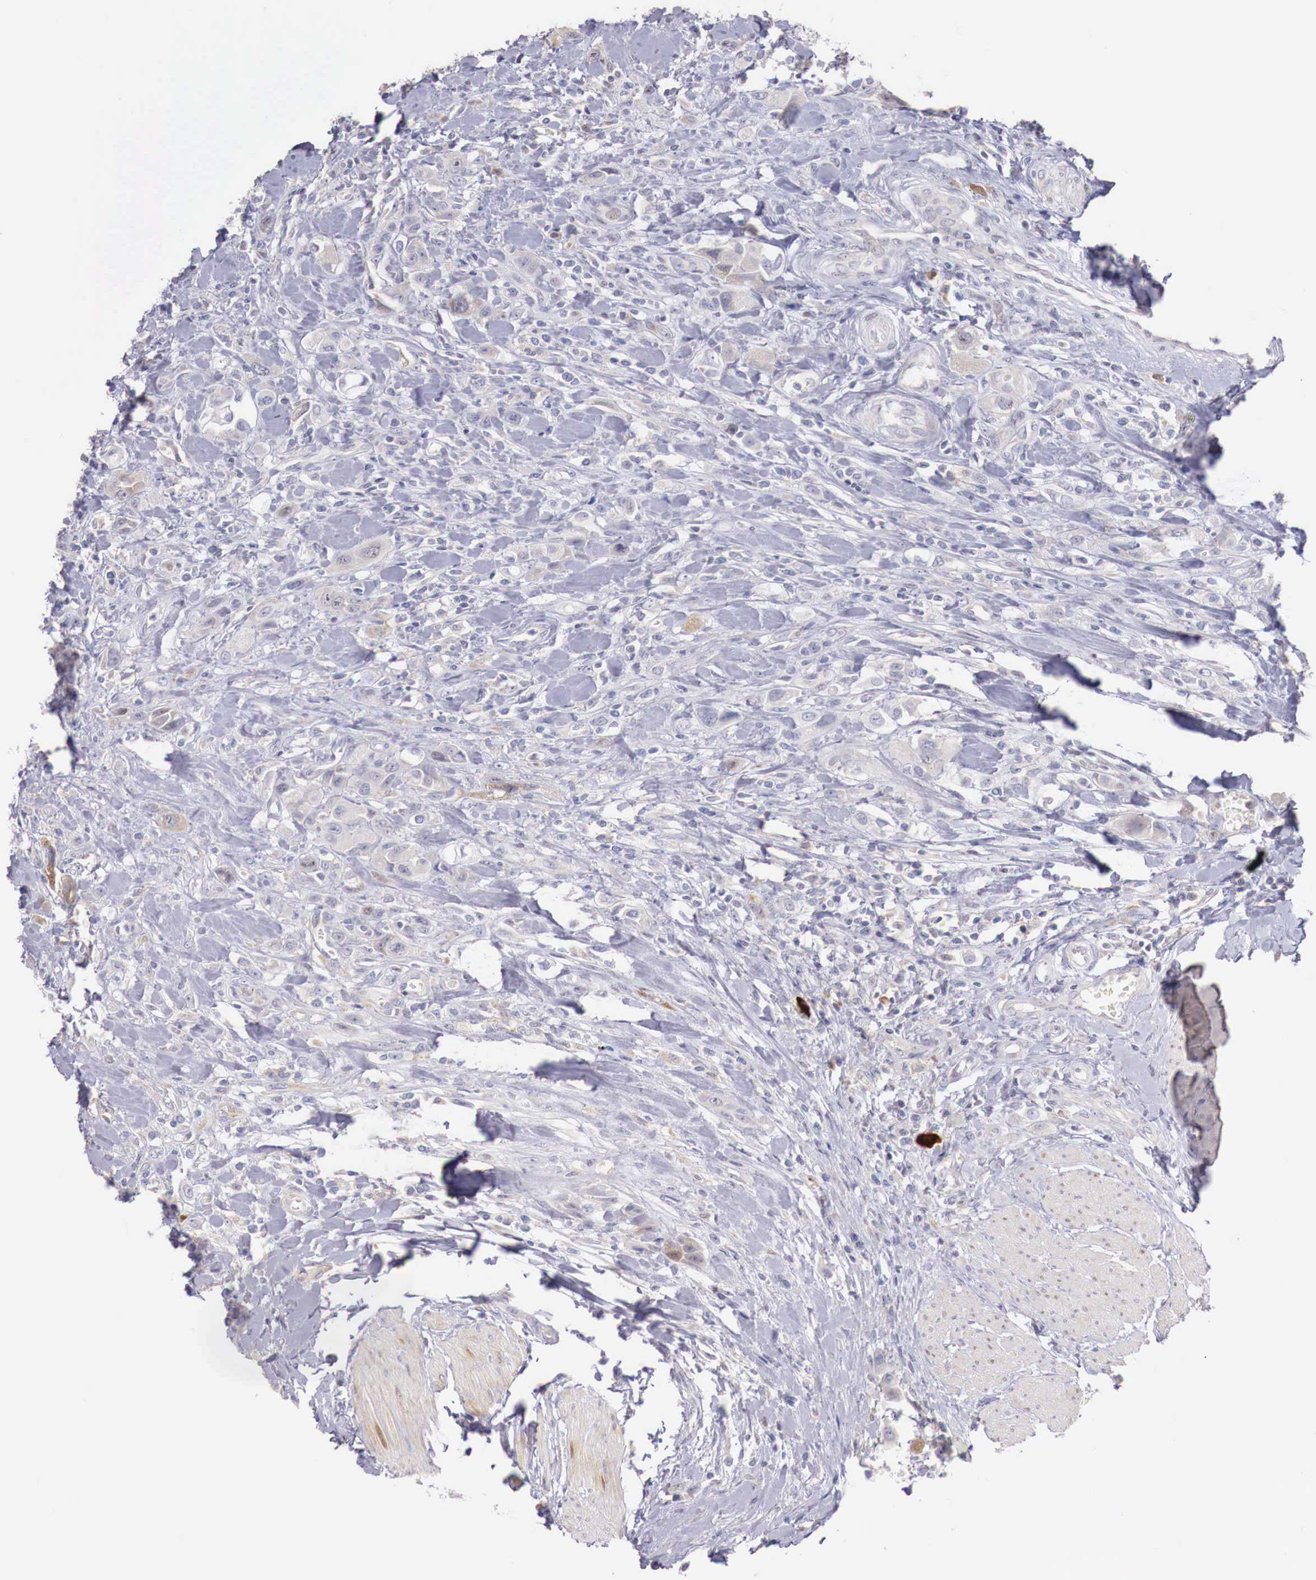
{"staining": {"intensity": "negative", "quantity": "none", "location": "none"}, "tissue": "urothelial cancer", "cell_type": "Tumor cells", "image_type": "cancer", "snomed": [{"axis": "morphology", "description": "Urothelial carcinoma, High grade"}, {"axis": "topography", "description": "Urinary bladder"}], "caption": "The immunohistochemistry image has no significant positivity in tumor cells of urothelial cancer tissue.", "gene": "CLCN5", "patient": {"sex": "male", "age": 50}}